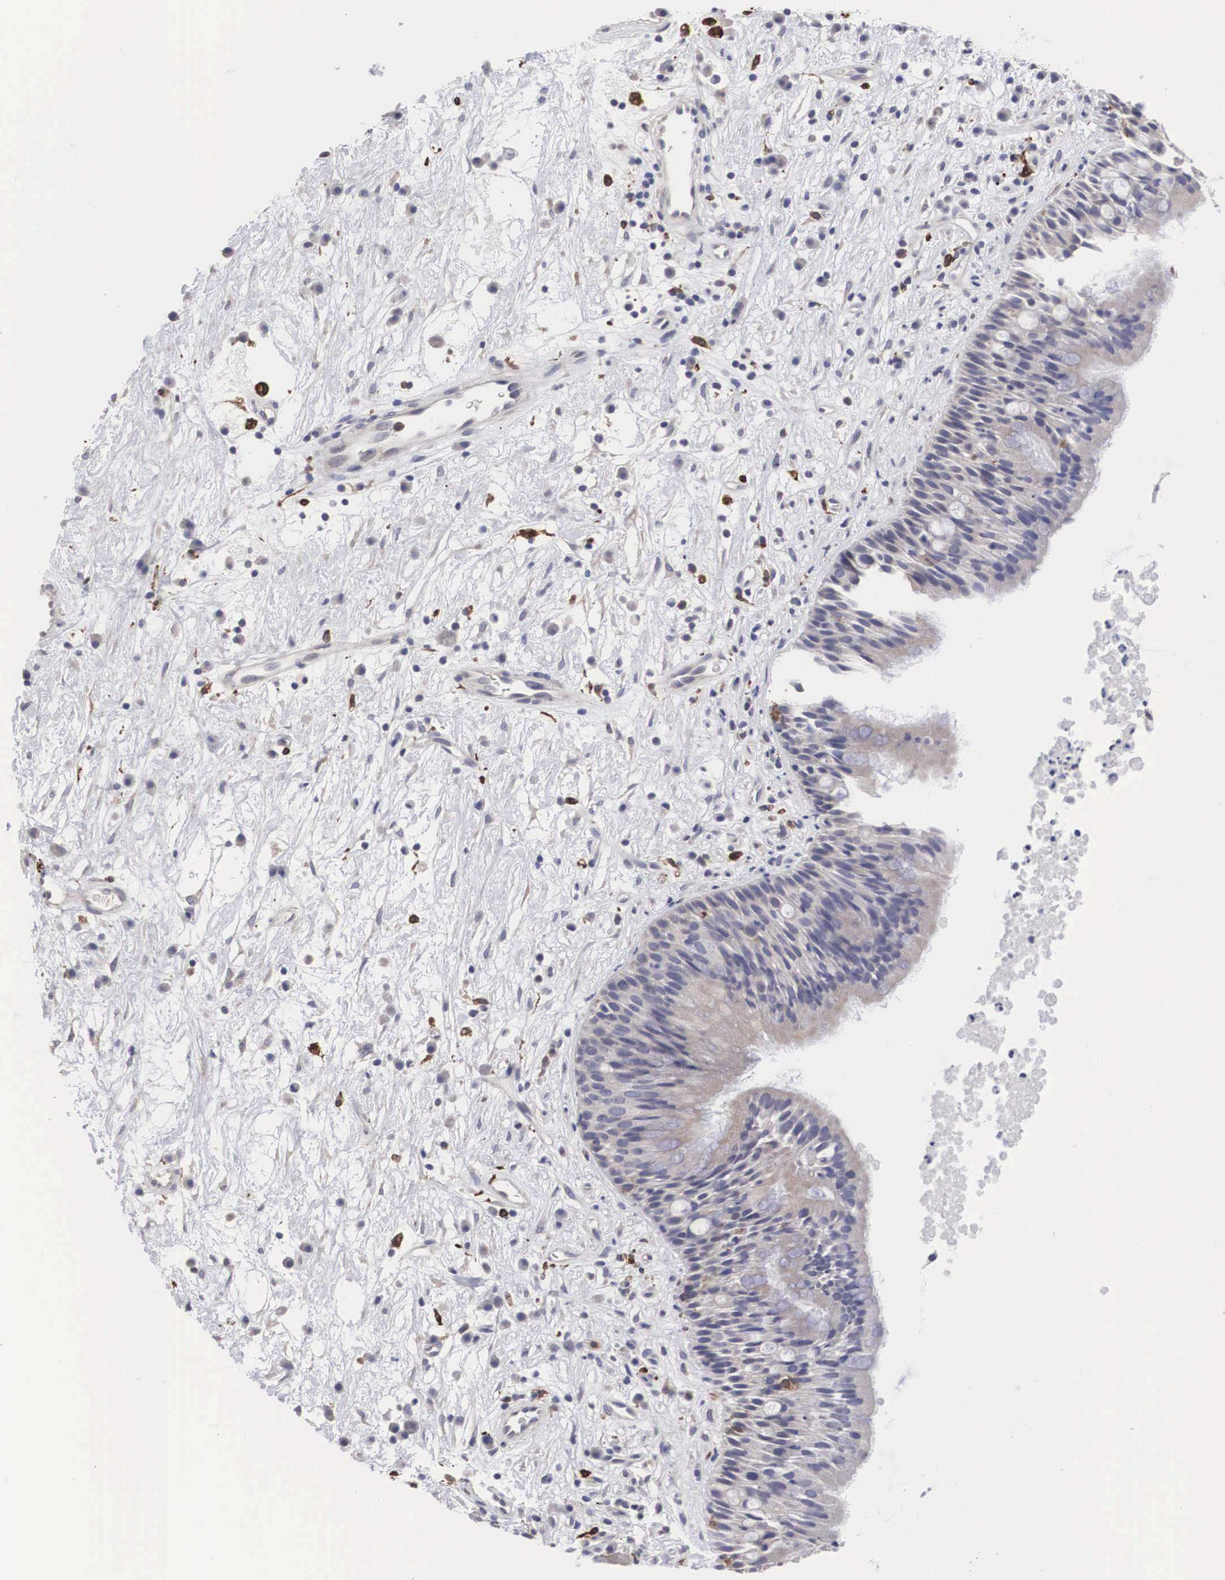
{"staining": {"intensity": "weak", "quantity": "25%-75%", "location": "cytoplasmic/membranous"}, "tissue": "nasopharynx", "cell_type": "Respiratory epithelial cells", "image_type": "normal", "snomed": [{"axis": "morphology", "description": "Normal tissue, NOS"}, {"axis": "topography", "description": "Nasopharynx"}], "caption": "IHC staining of benign nasopharynx, which exhibits low levels of weak cytoplasmic/membranous positivity in approximately 25%-75% of respiratory epithelial cells indicating weak cytoplasmic/membranous protein positivity. The staining was performed using DAB (3,3'-diaminobenzidine) (brown) for protein detection and nuclei were counterstained in hematoxylin (blue).", "gene": "HMOX1", "patient": {"sex": "male", "age": 13}}